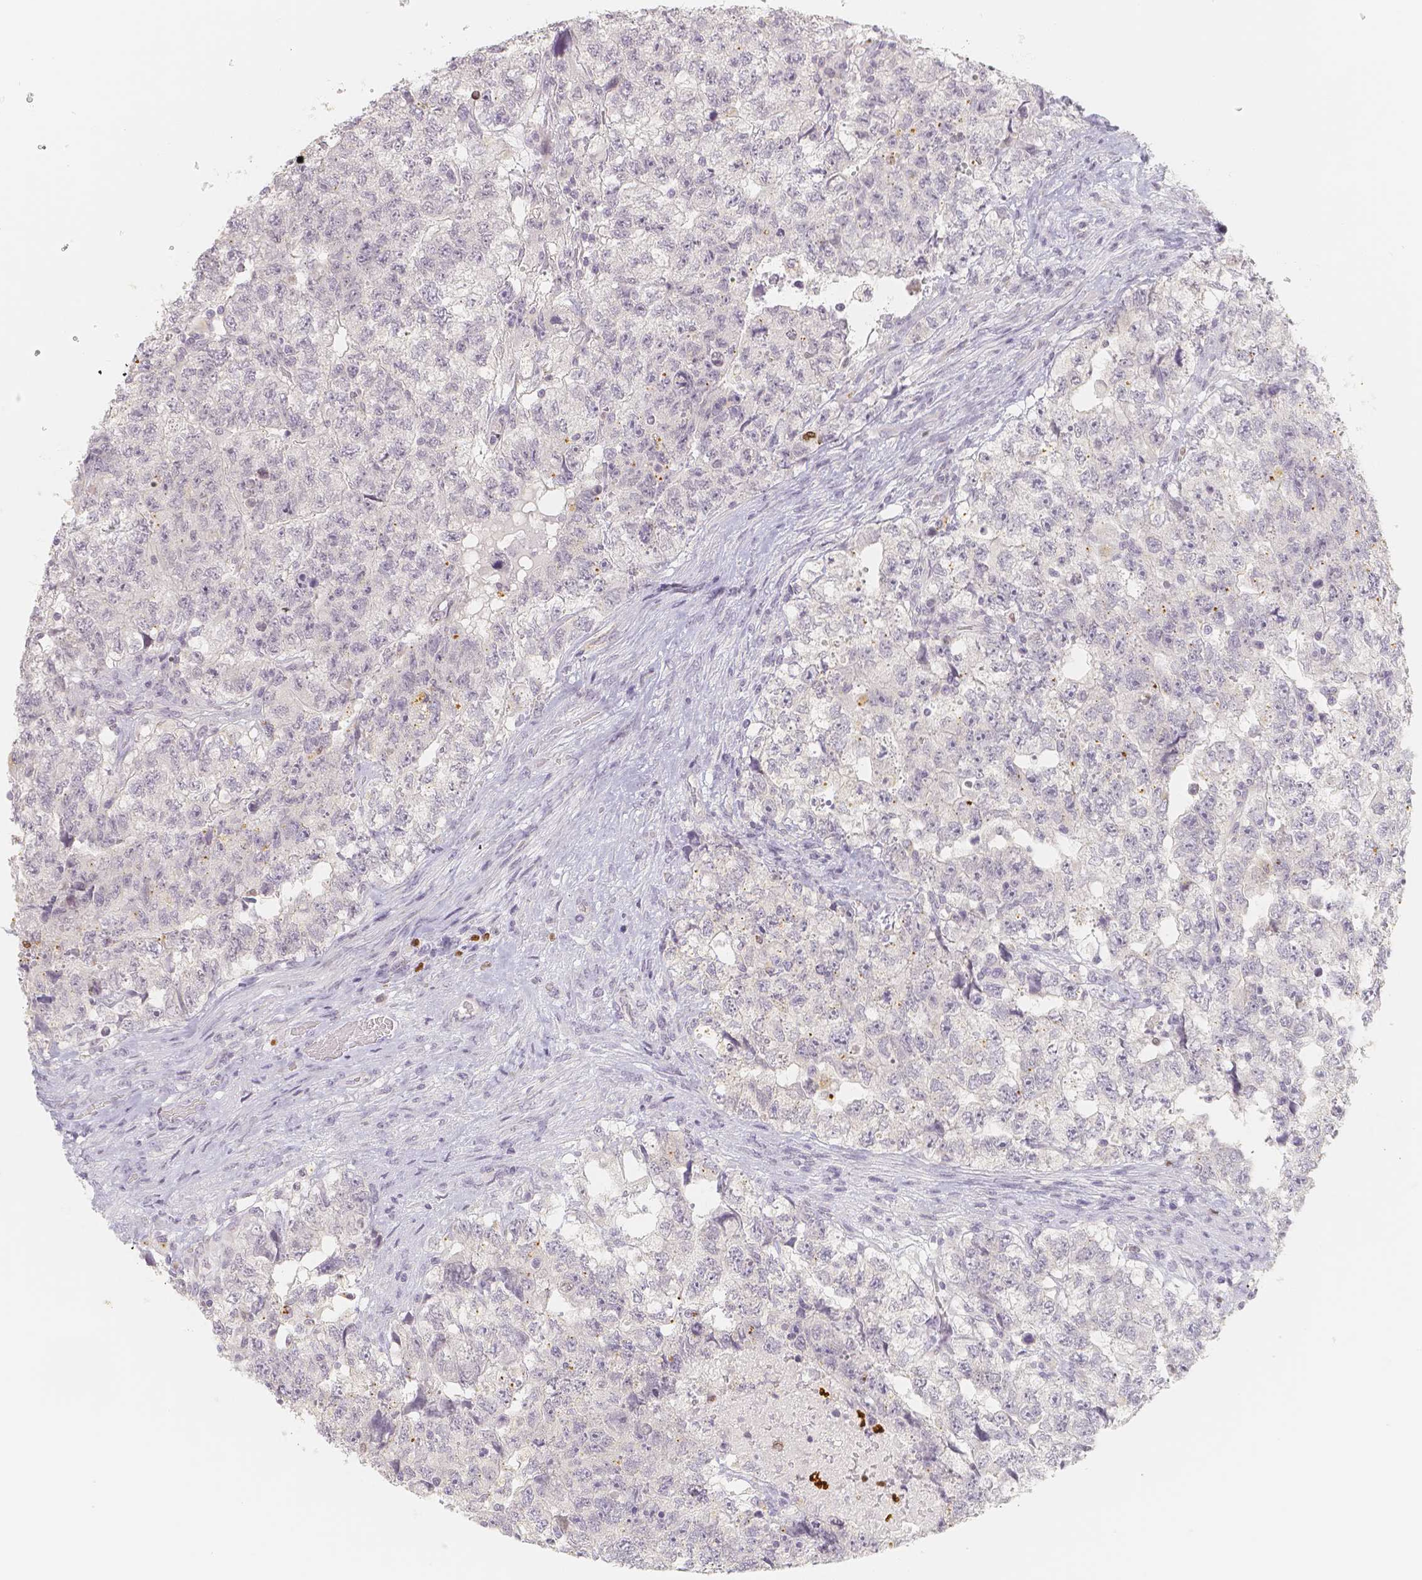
{"staining": {"intensity": "negative", "quantity": "none", "location": "none"}, "tissue": "testis cancer", "cell_type": "Tumor cells", "image_type": "cancer", "snomed": [{"axis": "morphology", "description": "Carcinoma, Embryonal, NOS"}, {"axis": "topography", "description": "Testis"}], "caption": "Testis cancer was stained to show a protein in brown. There is no significant staining in tumor cells. (Immunohistochemistry, brightfield microscopy, high magnification).", "gene": "PADI4", "patient": {"sex": "male", "age": 36}}